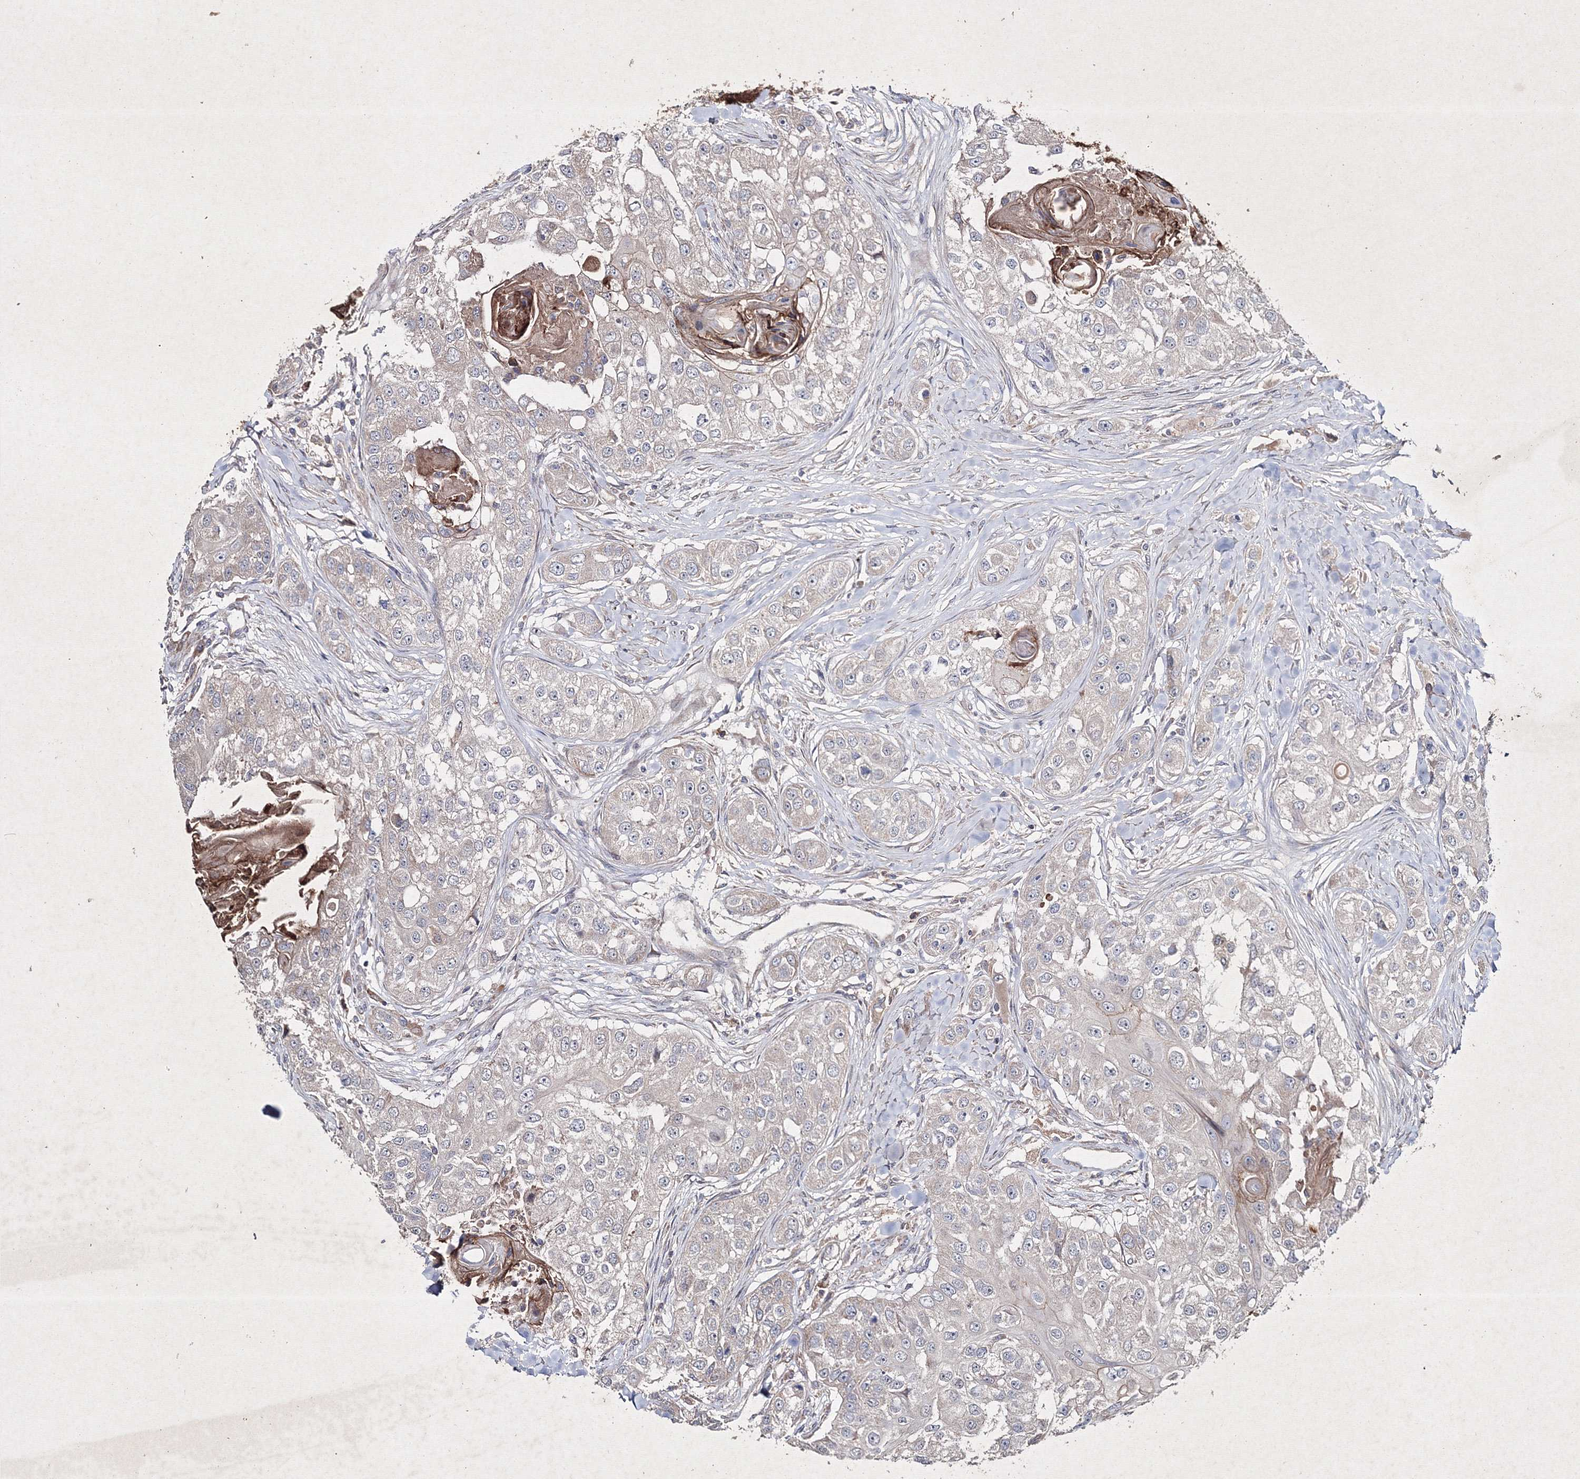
{"staining": {"intensity": "negative", "quantity": "none", "location": "none"}, "tissue": "head and neck cancer", "cell_type": "Tumor cells", "image_type": "cancer", "snomed": [{"axis": "morphology", "description": "Normal tissue, NOS"}, {"axis": "morphology", "description": "Squamous cell carcinoma, NOS"}, {"axis": "topography", "description": "Skeletal muscle"}, {"axis": "topography", "description": "Head-Neck"}], "caption": "A high-resolution micrograph shows IHC staining of head and neck cancer (squamous cell carcinoma), which shows no significant expression in tumor cells. (DAB immunohistochemistry, high magnification).", "gene": "GFM1", "patient": {"sex": "male", "age": 51}}